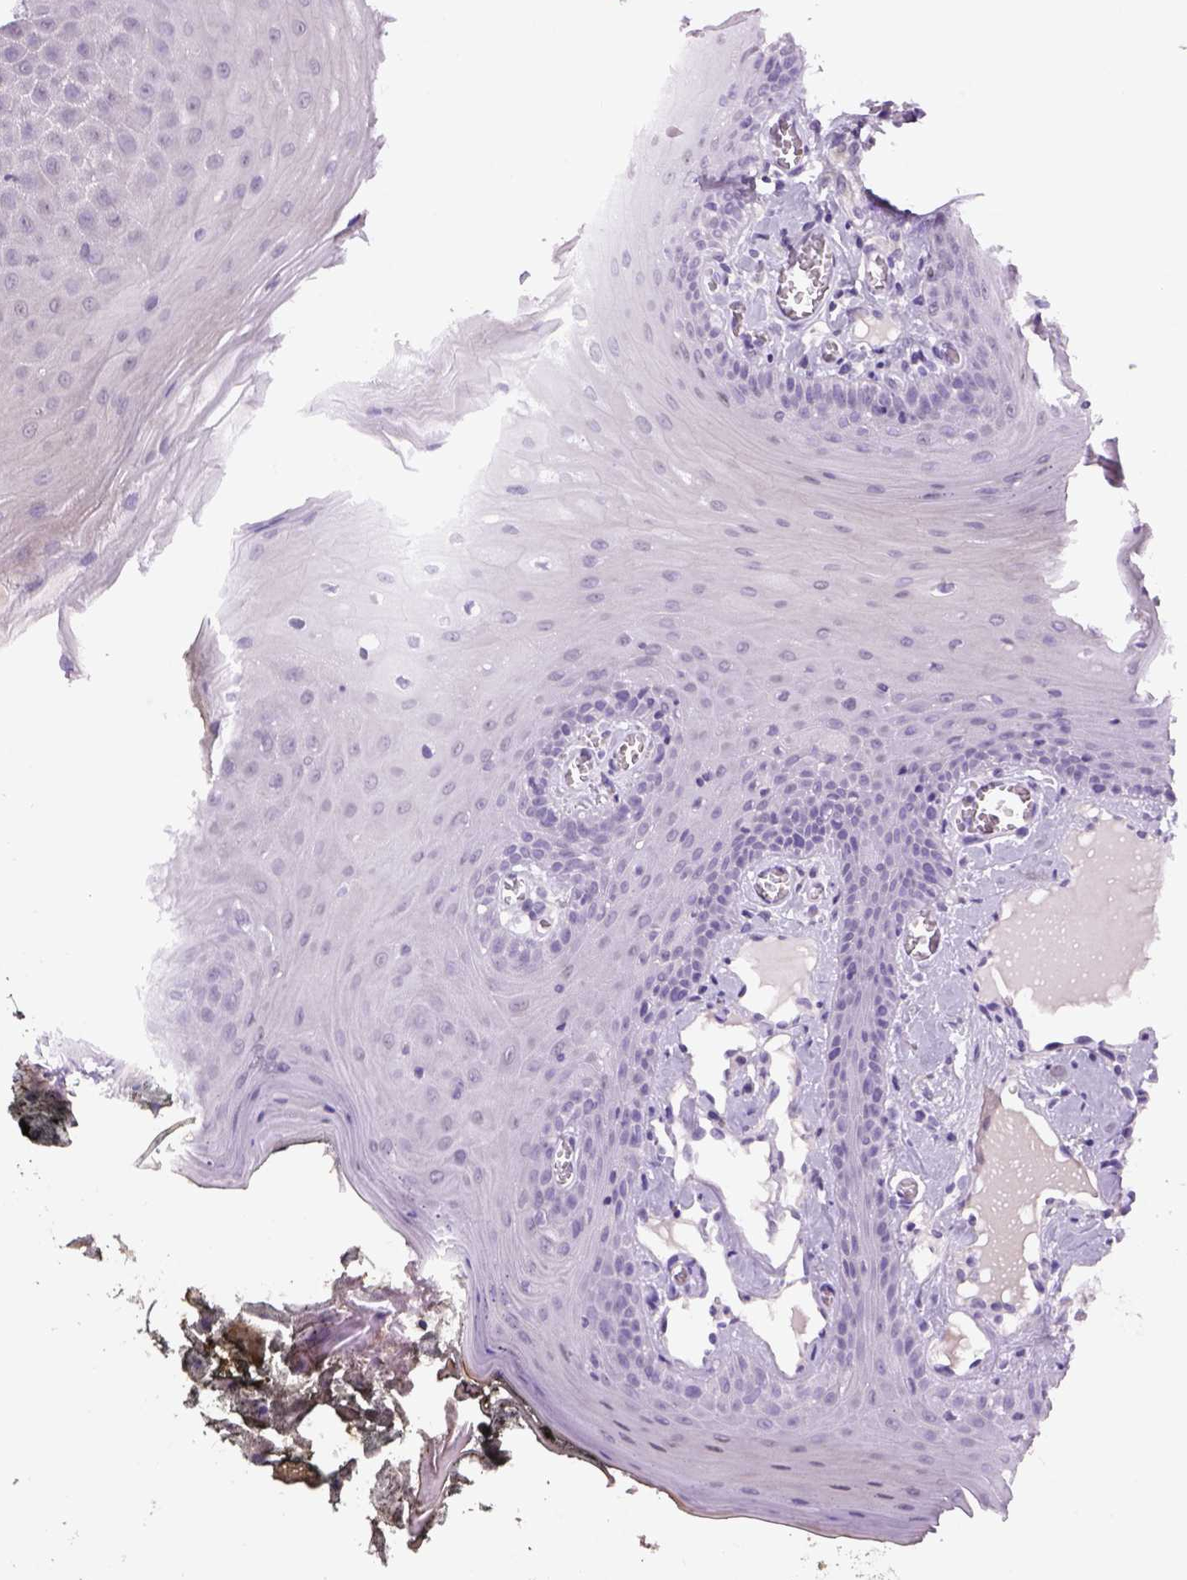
{"staining": {"intensity": "negative", "quantity": "none", "location": "none"}, "tissue": "oral mucosa", "cell_type": "Squamous epithelial cells", "image_type": "normal", "snomed": [{"axis": "morphology", "description": "Normal tissue, NOS"}, {"axis": "topography", "description": "Oral tissue"}], "caption": "Immunohistochemistry (IHC) histopathology image of normal oral mucosa: oral mucosa stained with DAB displays no significant protein positivity in squamous epithelial cells. (Brightfield microscopy of DAB immunohistochemistry (IHC) at high magnification).", "gene": "DBH", "patient": {"sex": "male", "age": 9}}